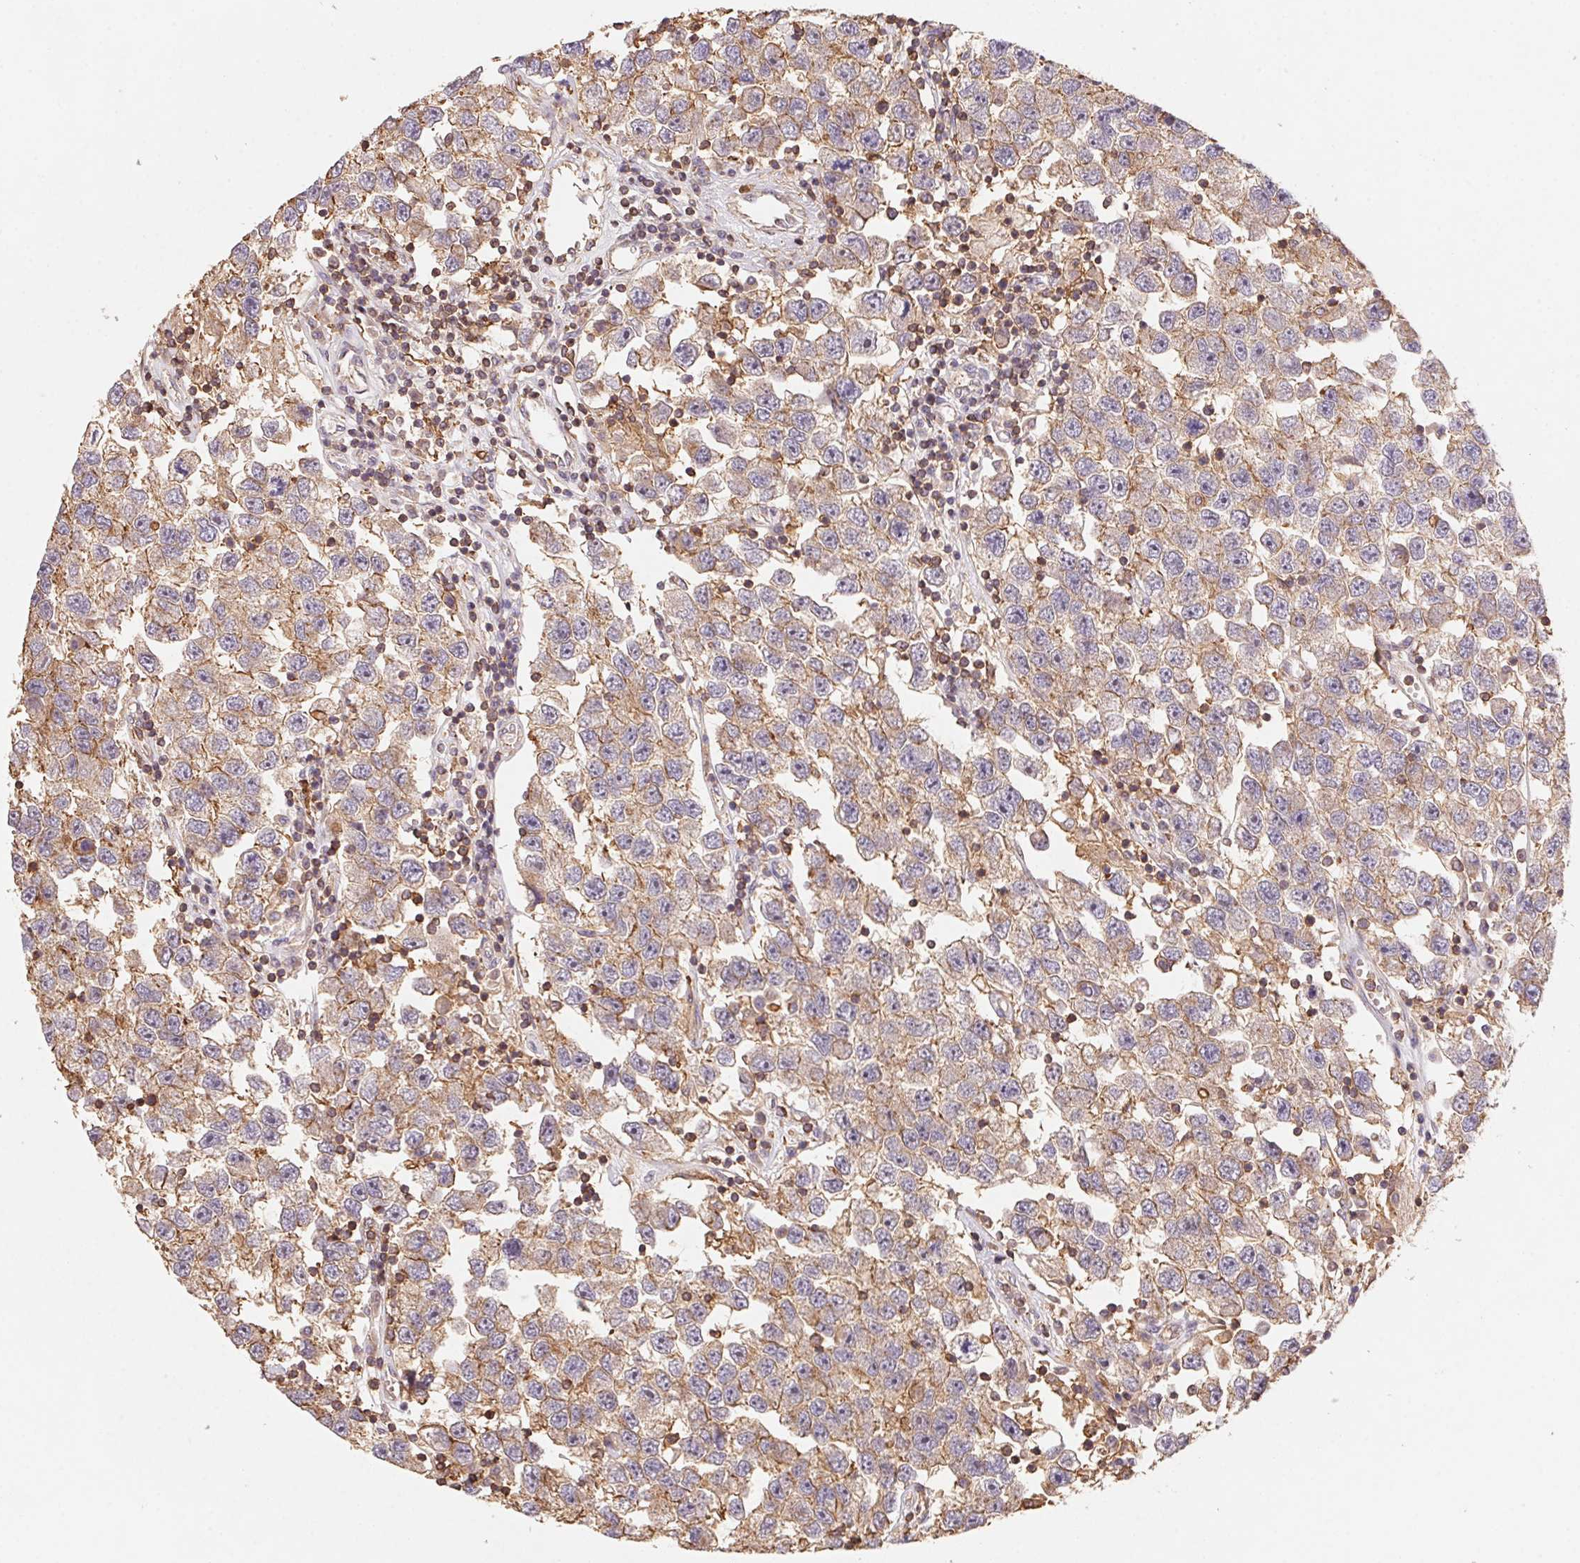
{"staining": {"intensity": "weak", "quantity": "25%-75%", "location": "cytoplasmic/membranous"}, "tissue": "testis cancer", "cell_type": "Tumor cells", "image_type": "cancer", "snomed": [{"axis": "morphology", "description": "Seminoma, NOS"}, {"axis": "topography", "description": "Testis"}], "caption": "Protein staining demonstrates weak cytoplasmic/membranous staining in approximately 25%-75% of tumor cells in testis cancer (seminoma).", "gene": "ATG10", "patient": {"sex": "male", "age": 26}}